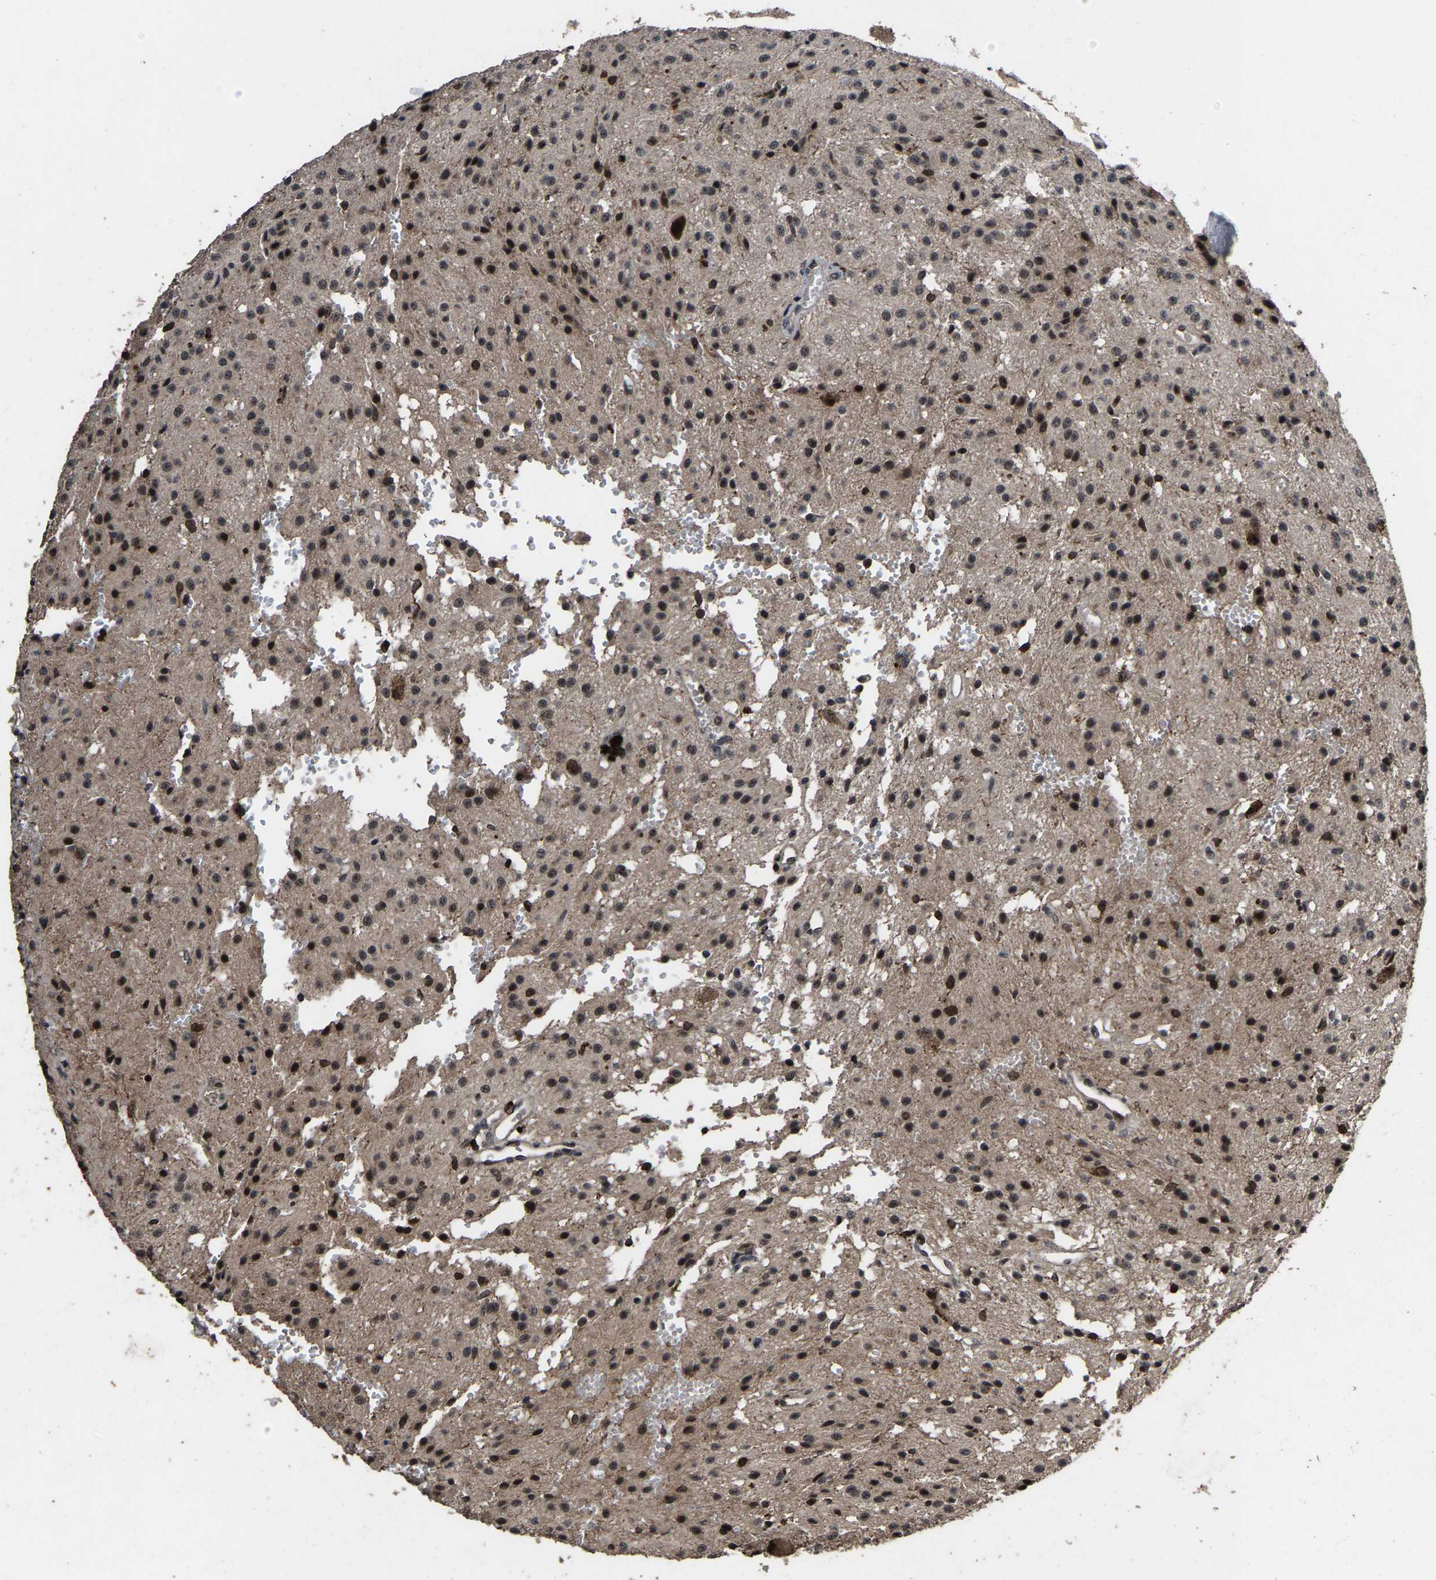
{"staining": {"intensity": "strong", "quantity": "25%-75%", "location": "nuclear"}, "tissue": "glioma", "cell_type": "Tumor cells", "image_type": "cancer", "snomed": [{"axis": "morphology", "description": "Glioma, malignant, High grade"}, {"axis": "topography", "description": "Brain"}], "caption": "Glioma was stained to show a protein in brown. There is high levels of strong nuclear expression in approximately 25%-75% of tumor cells. The staining was performed using DAB, with brown indicating positive protein expression. Nuclei are stained blue with hematoxylin.", "gene": "HAUS6", "patient": {"sex": "female", "age": 59}}